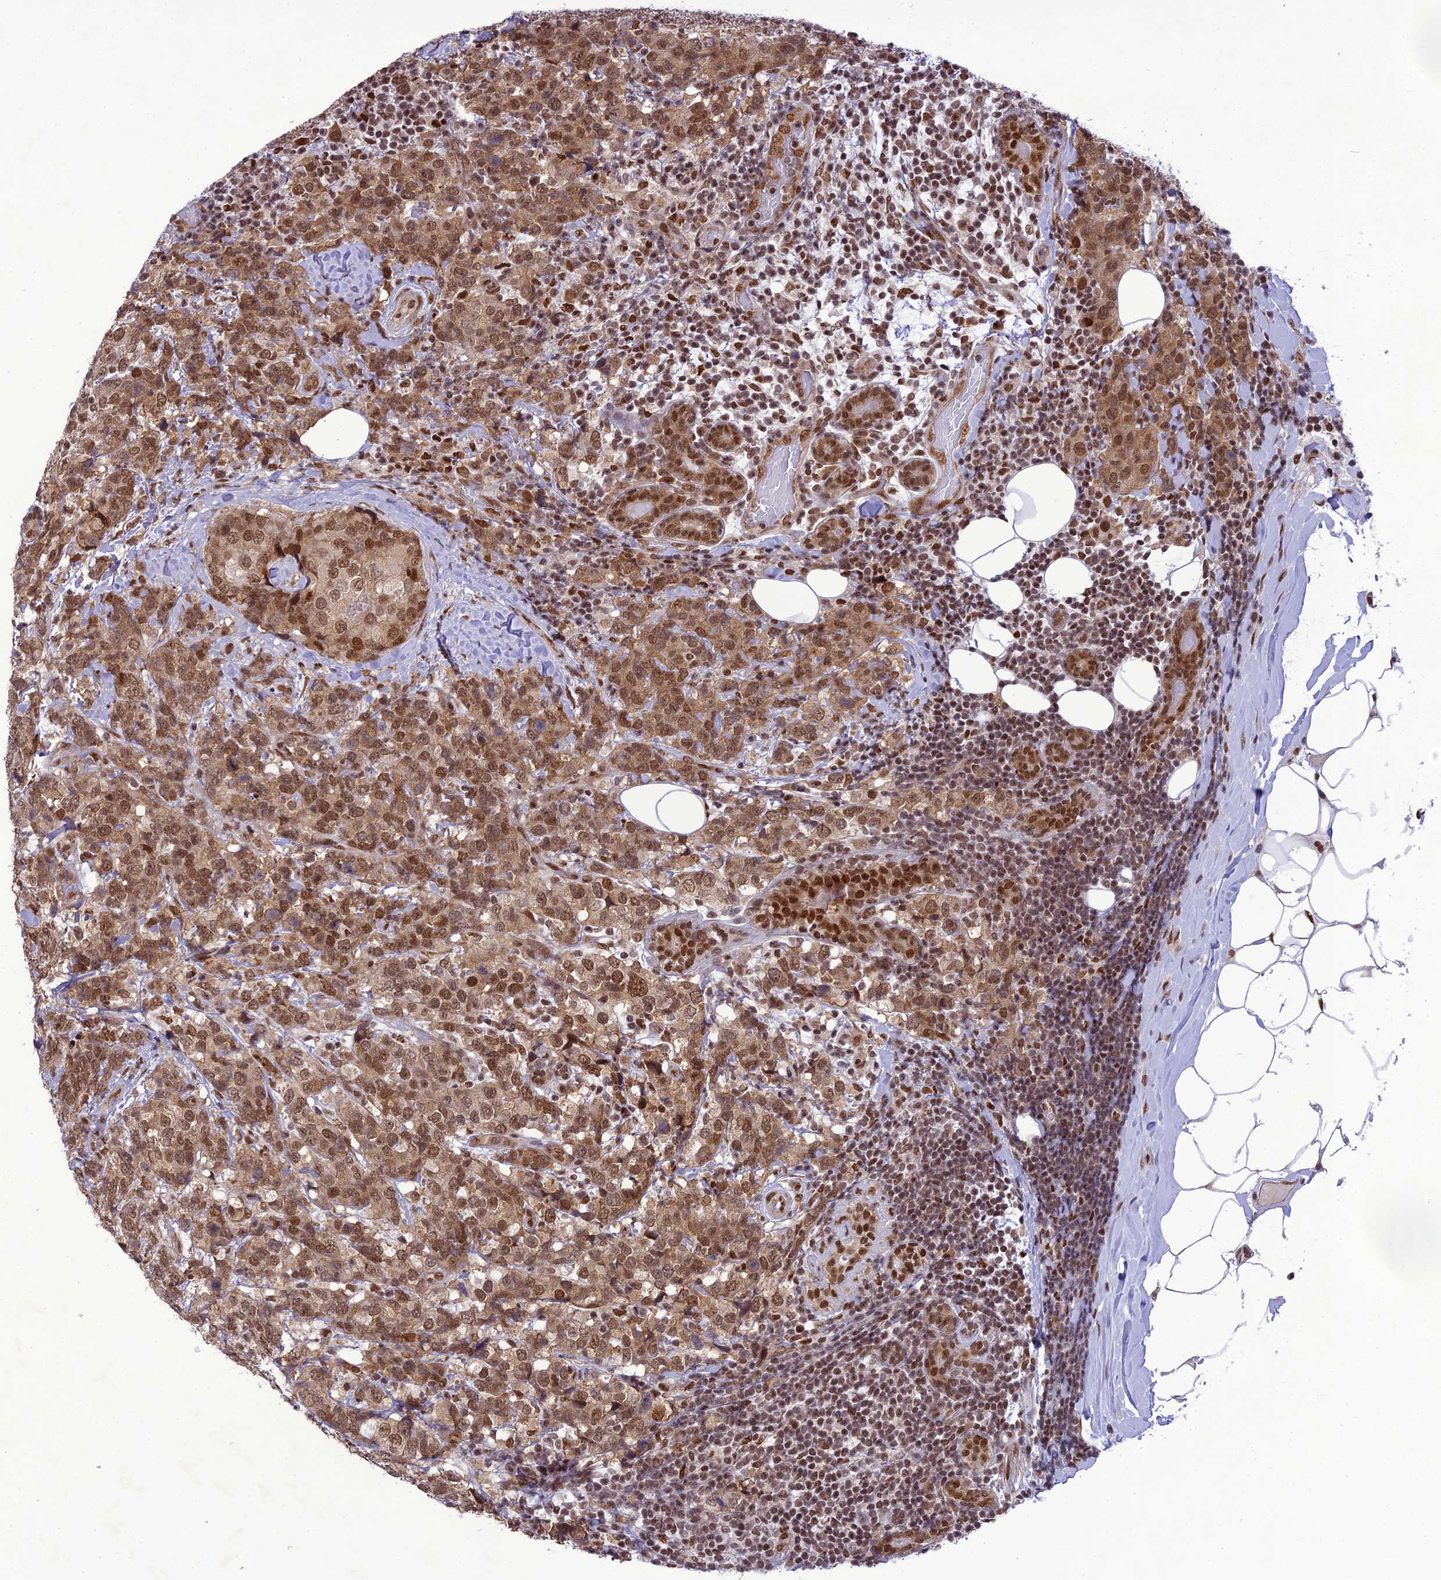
{"staining": {"intensity": "moderate", "quantity": ">75%", "location": "cytoplasmic/membranous,nuclear"}, "tissue": "breast cancer", "cell_type": "Tumor cells", "image_type": "cancer", "snomed": [{"axis": "morphology", "description": "Lobular carcinoma"}, {"axis": "topography", "description": "Breast"}], "caption": "Immunohistochemistry staining of lobular carcinoma (breast), which reveals medium levels of moderate cytoplasmic/membranous and nuclear expression in approximately >75% of tumor cells indicating moderate cytoplasmic/membranous and nuclear protein expression. The staining was performed using DAB (brown) for protein detection and nuclei were counterstained in hematoxylin (blue).", "gene": "DDX1", "patient": {"sex": "female", "age": 59}}